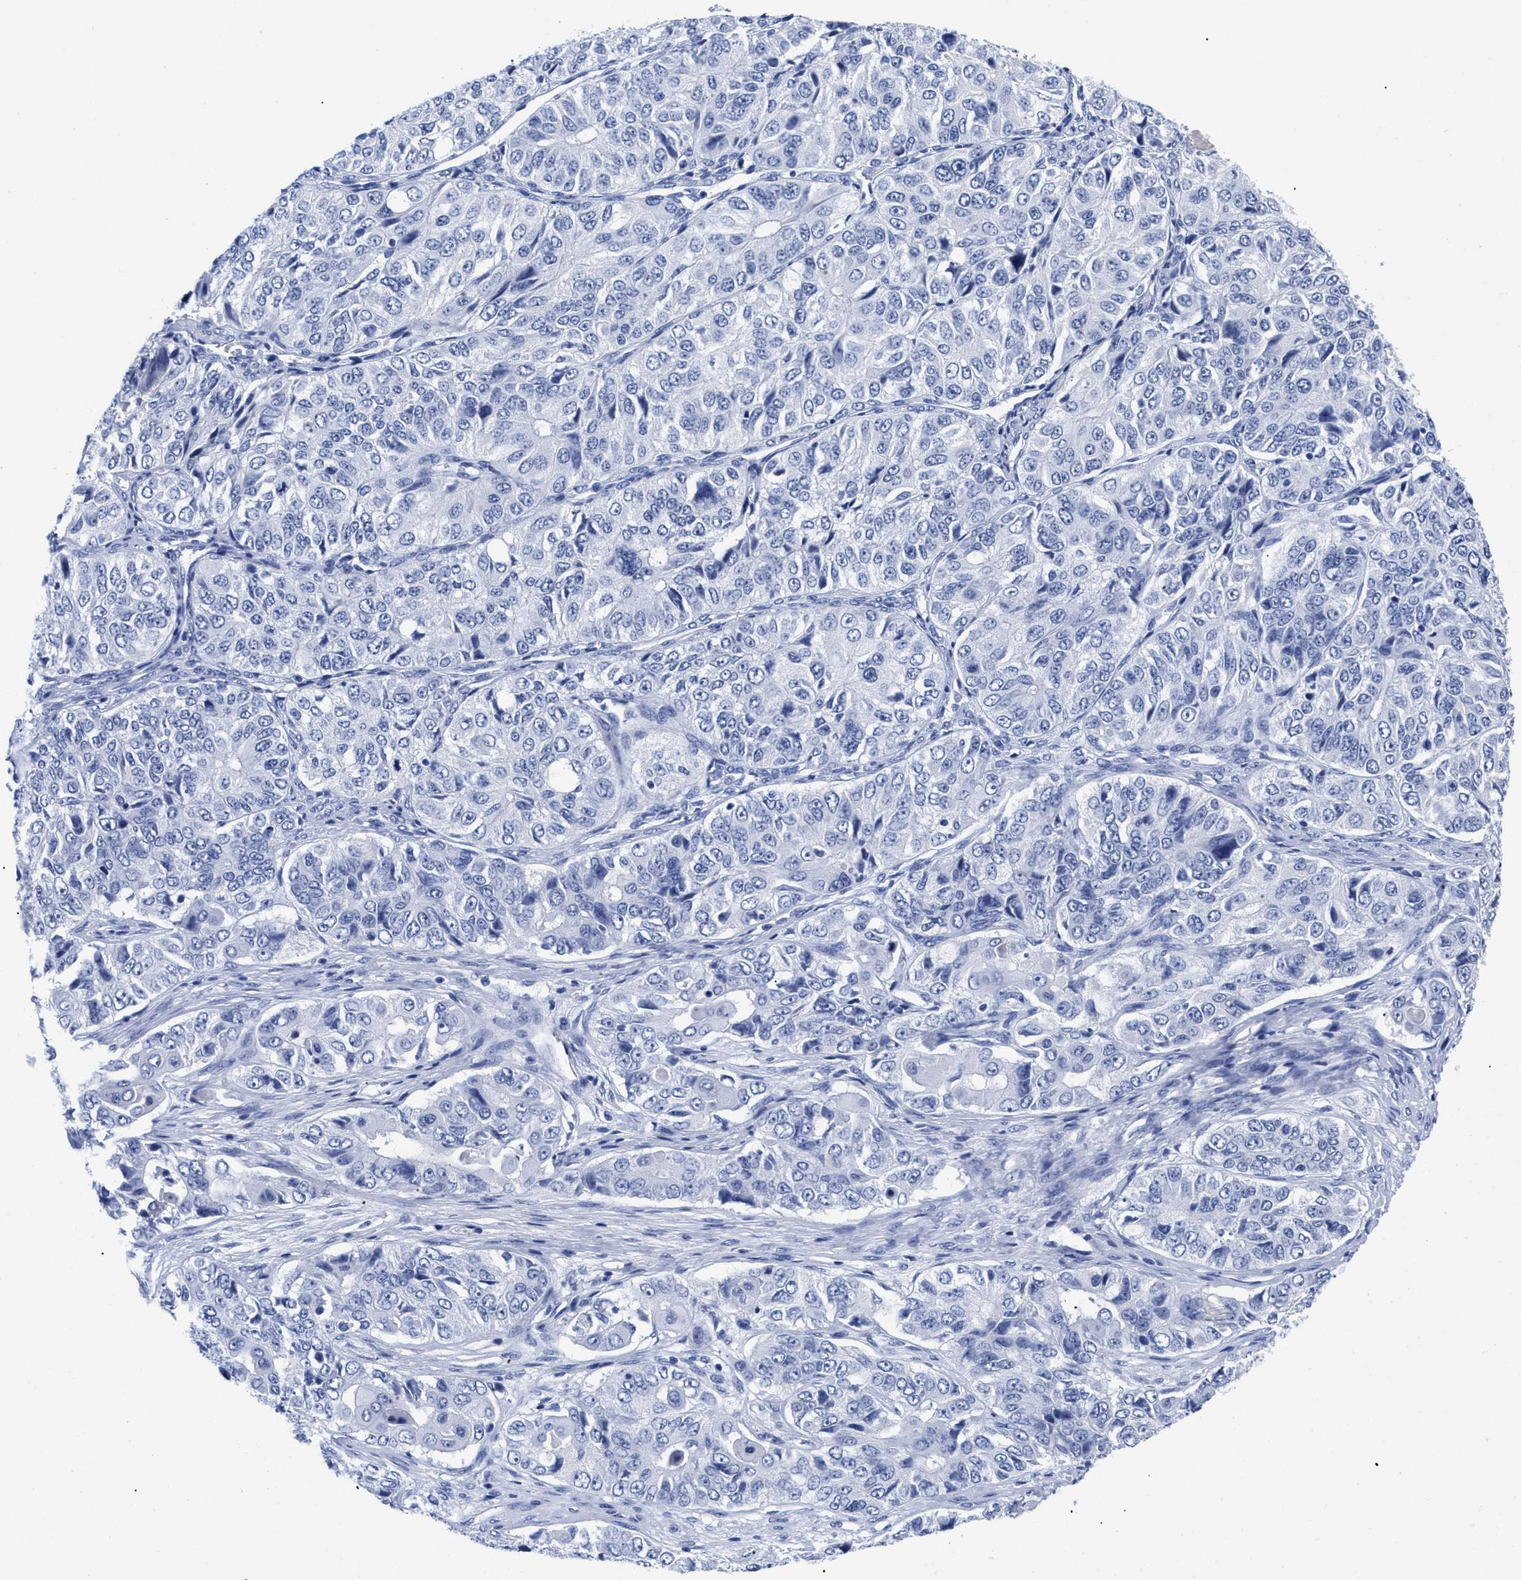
{"staining": {"intensity": "negative", "quantity": "none", "location": "none"}, "tissue": "ovarian cancer", "cell_type": "Tumor cells", "image_type": "cancer", "snomed": [{"axis": "morphology", "description": "Carcinoma, endometroid"}, {"axis": "topography", "description": "Ovary"}], "caption": "Tumor cells show no significant protein expression in ovarian endometroid carcinoma. The staining was performed using DAB (3,3'-diaminobenzidine) to visualize the protein expression in brown, while the nuclei were stained in blue with hematoxylin (Magnification: 20x).", "gene": "TREML1", "patient": {"sex": "female", "age": 51}}